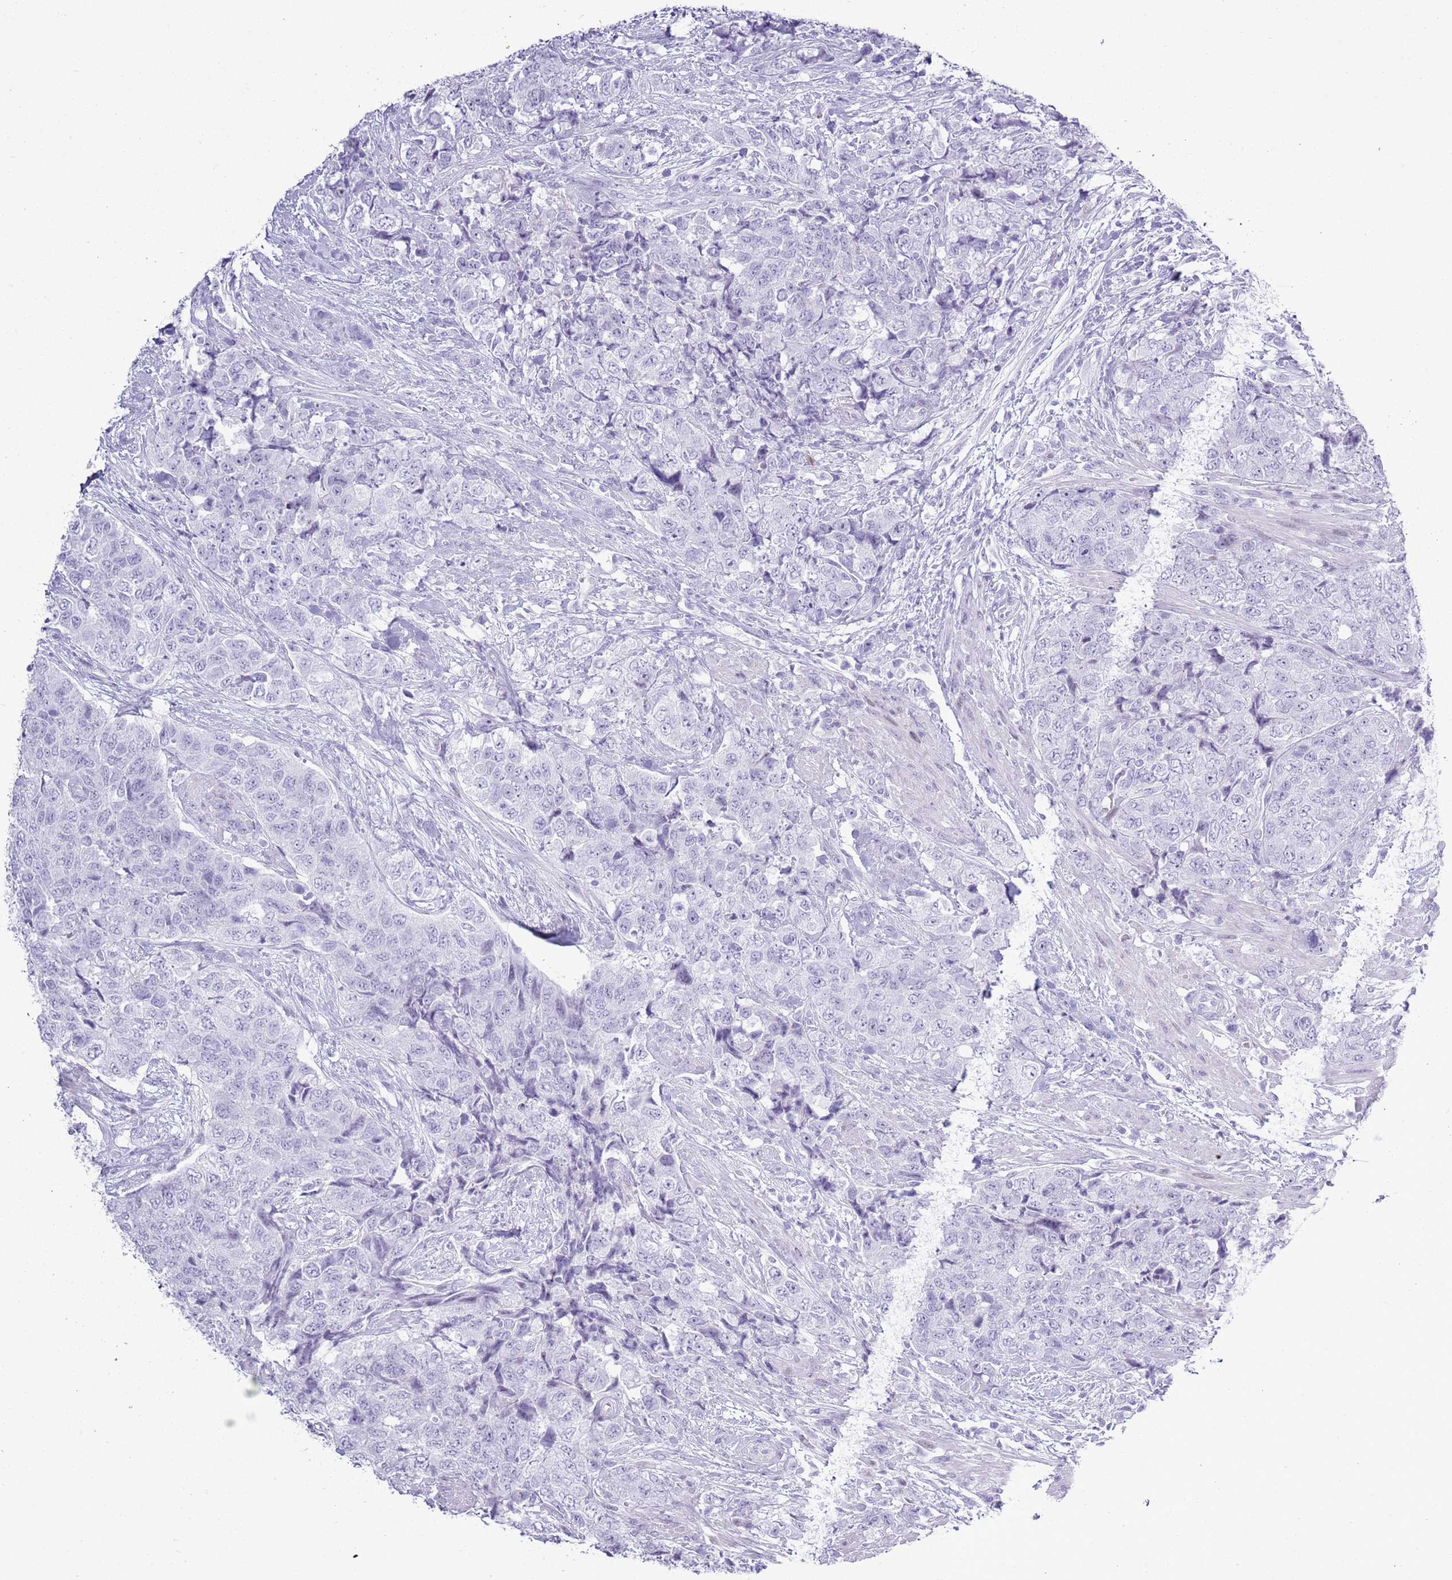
{"staining": {"intensity": "negative", "quantity": "none", "location": "none"}, "tissue": "urothelial cancer", "cell_type": "Tumor cells", "image_type": "cancer", "snomed": [{"axis": "morphology", "description": "Urothelial carcinoma, High grade"}, {"axis": "topography", "description": "Urinary bladder"}], "caption": "High magnification brightfield microscopy of urothelial cancer stained with DAB (3,3'-diaminobenzidine) (brown) and counterstained with hematoxylin (blue): tumor cells show no significant expression.", "gene": "ASIP", "patient": {"sex": "female", "age": 78}}